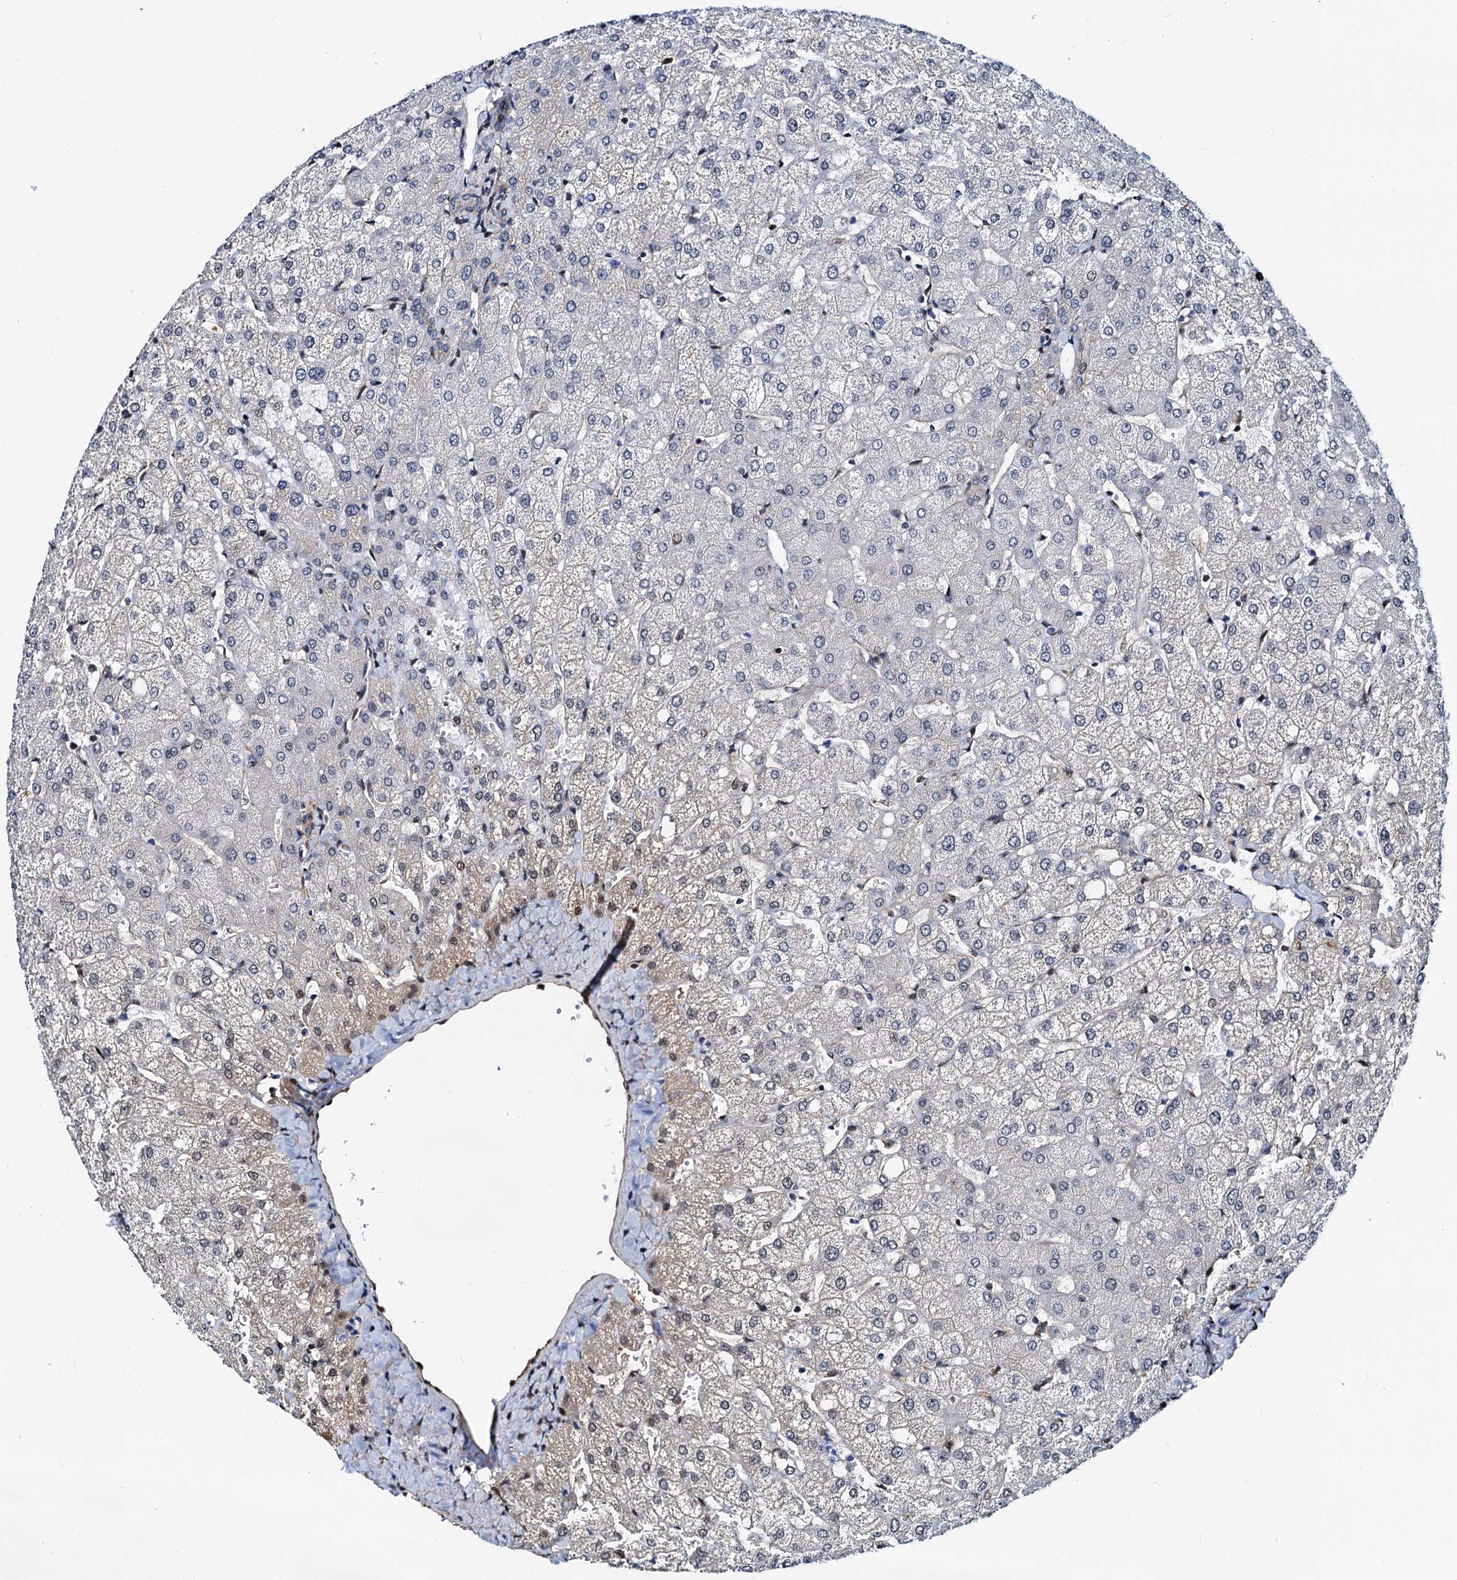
{"staining": {"intensity": "negative", "quantity": "none", "location": "none"}, "tissue": "liver", "cell_type": "Cholangiocytes", "image_type": "normal", "snomed": [{"axis": "morphology", "description": "Normal tissue, NOS"}, {"axis": "topography", "description": "Liver"}], "caption": "Immunohistochemistry photomicrograph of unremarkable liver stained for a protein (brown), which demonstrates no expression in cholangiocytes.", "gene": "PTGES3", "patient": {"sex": "female", "age": 54}}